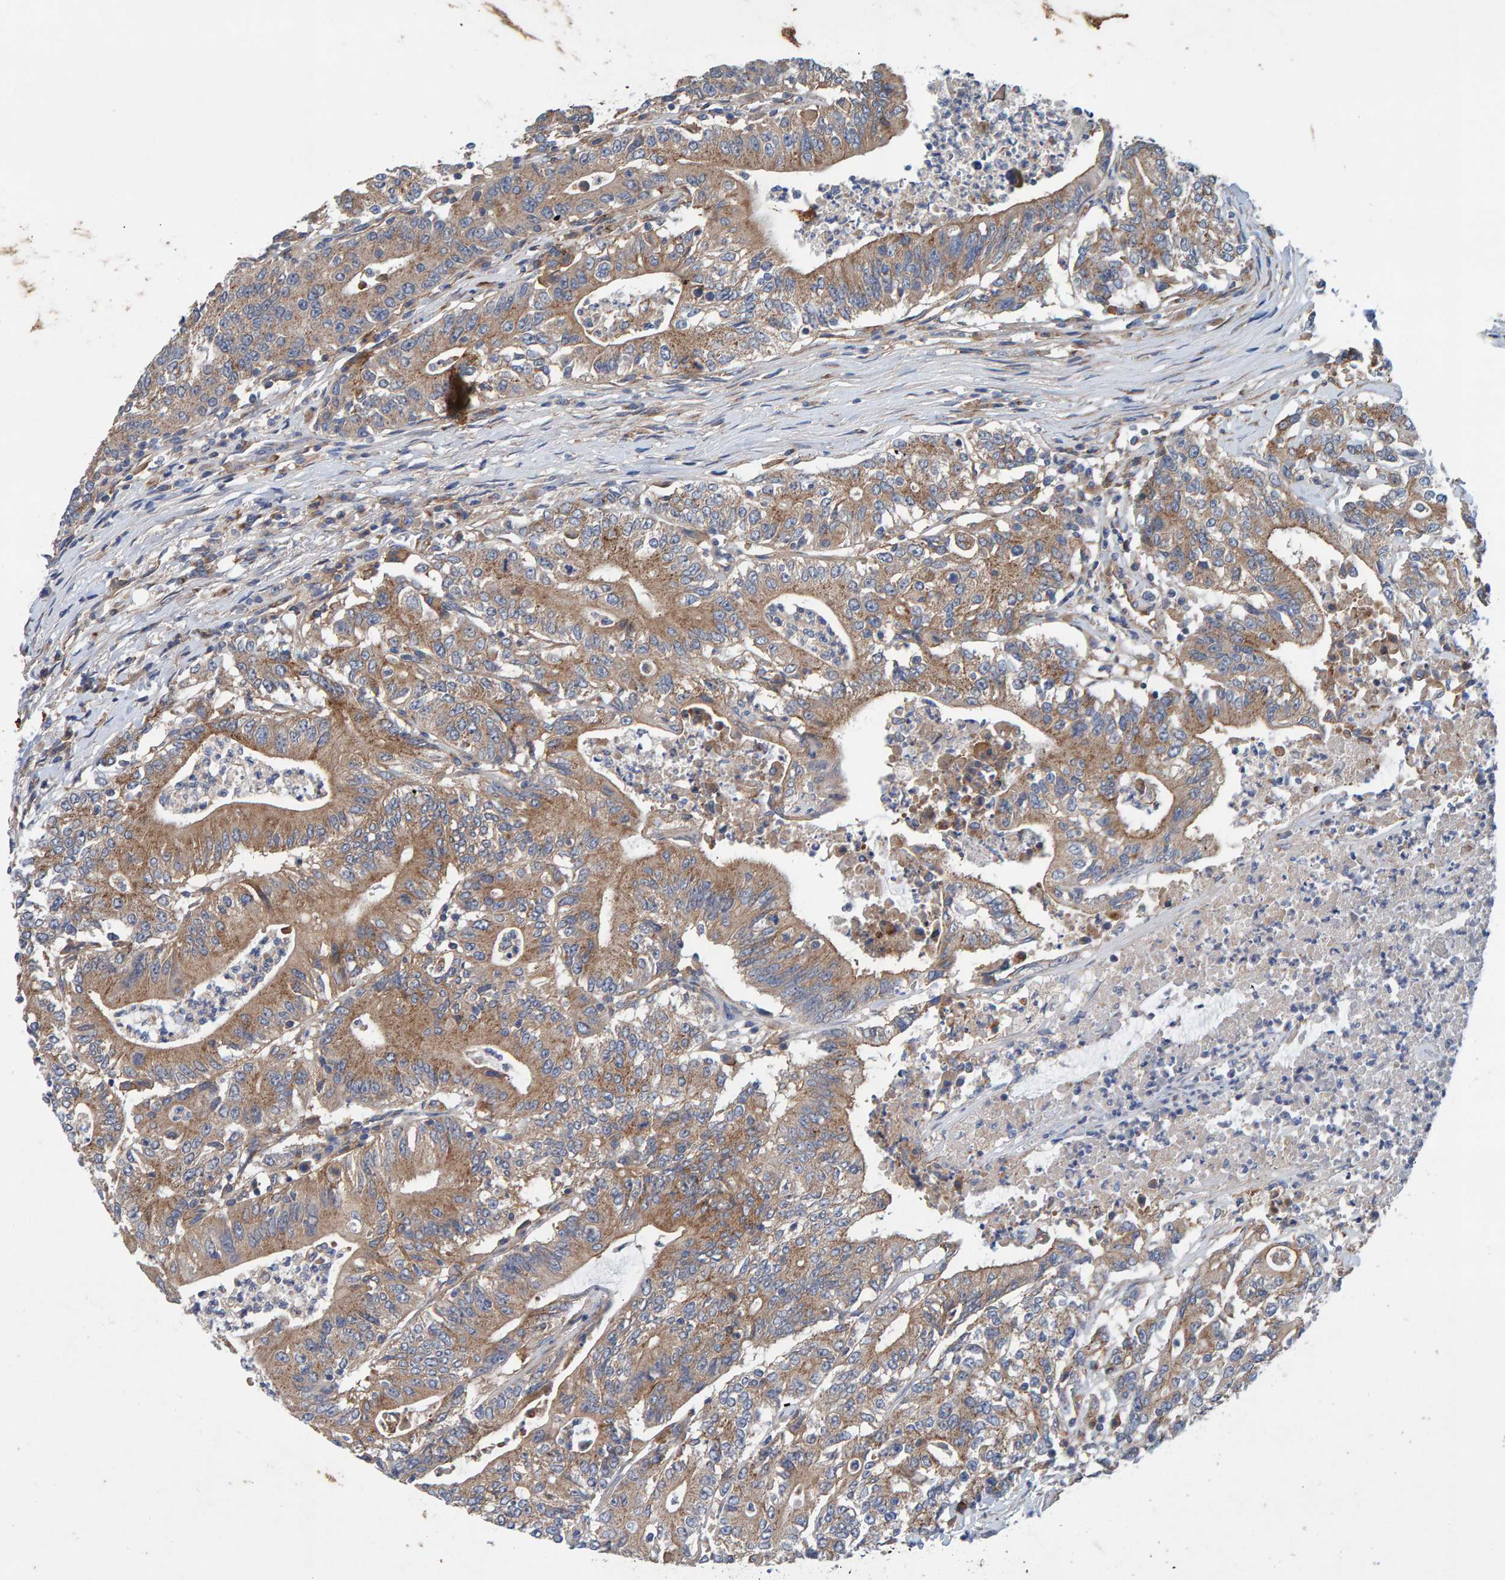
{"staining": {"intensity": "moderate", "quantity": ">75%", "location": "cytoplasmic/membranous"}, "tissue": "colorectal cancer", "cell_type": "Tumor cells", "image_type": "cancer", "snomed": [{"axis": "morphology", "description": "Adenocarcinoma, NOS"}, {"axis": "topography", "description": "Colon"}], "caption": "Tumor cells demonstrate moderate cytoplasmic/membranous positivity in about >75% of cells in adenocarcinoma (colorectal).", "gene": "MKLN1", "patient": {"sex": "female", "age": 77}}